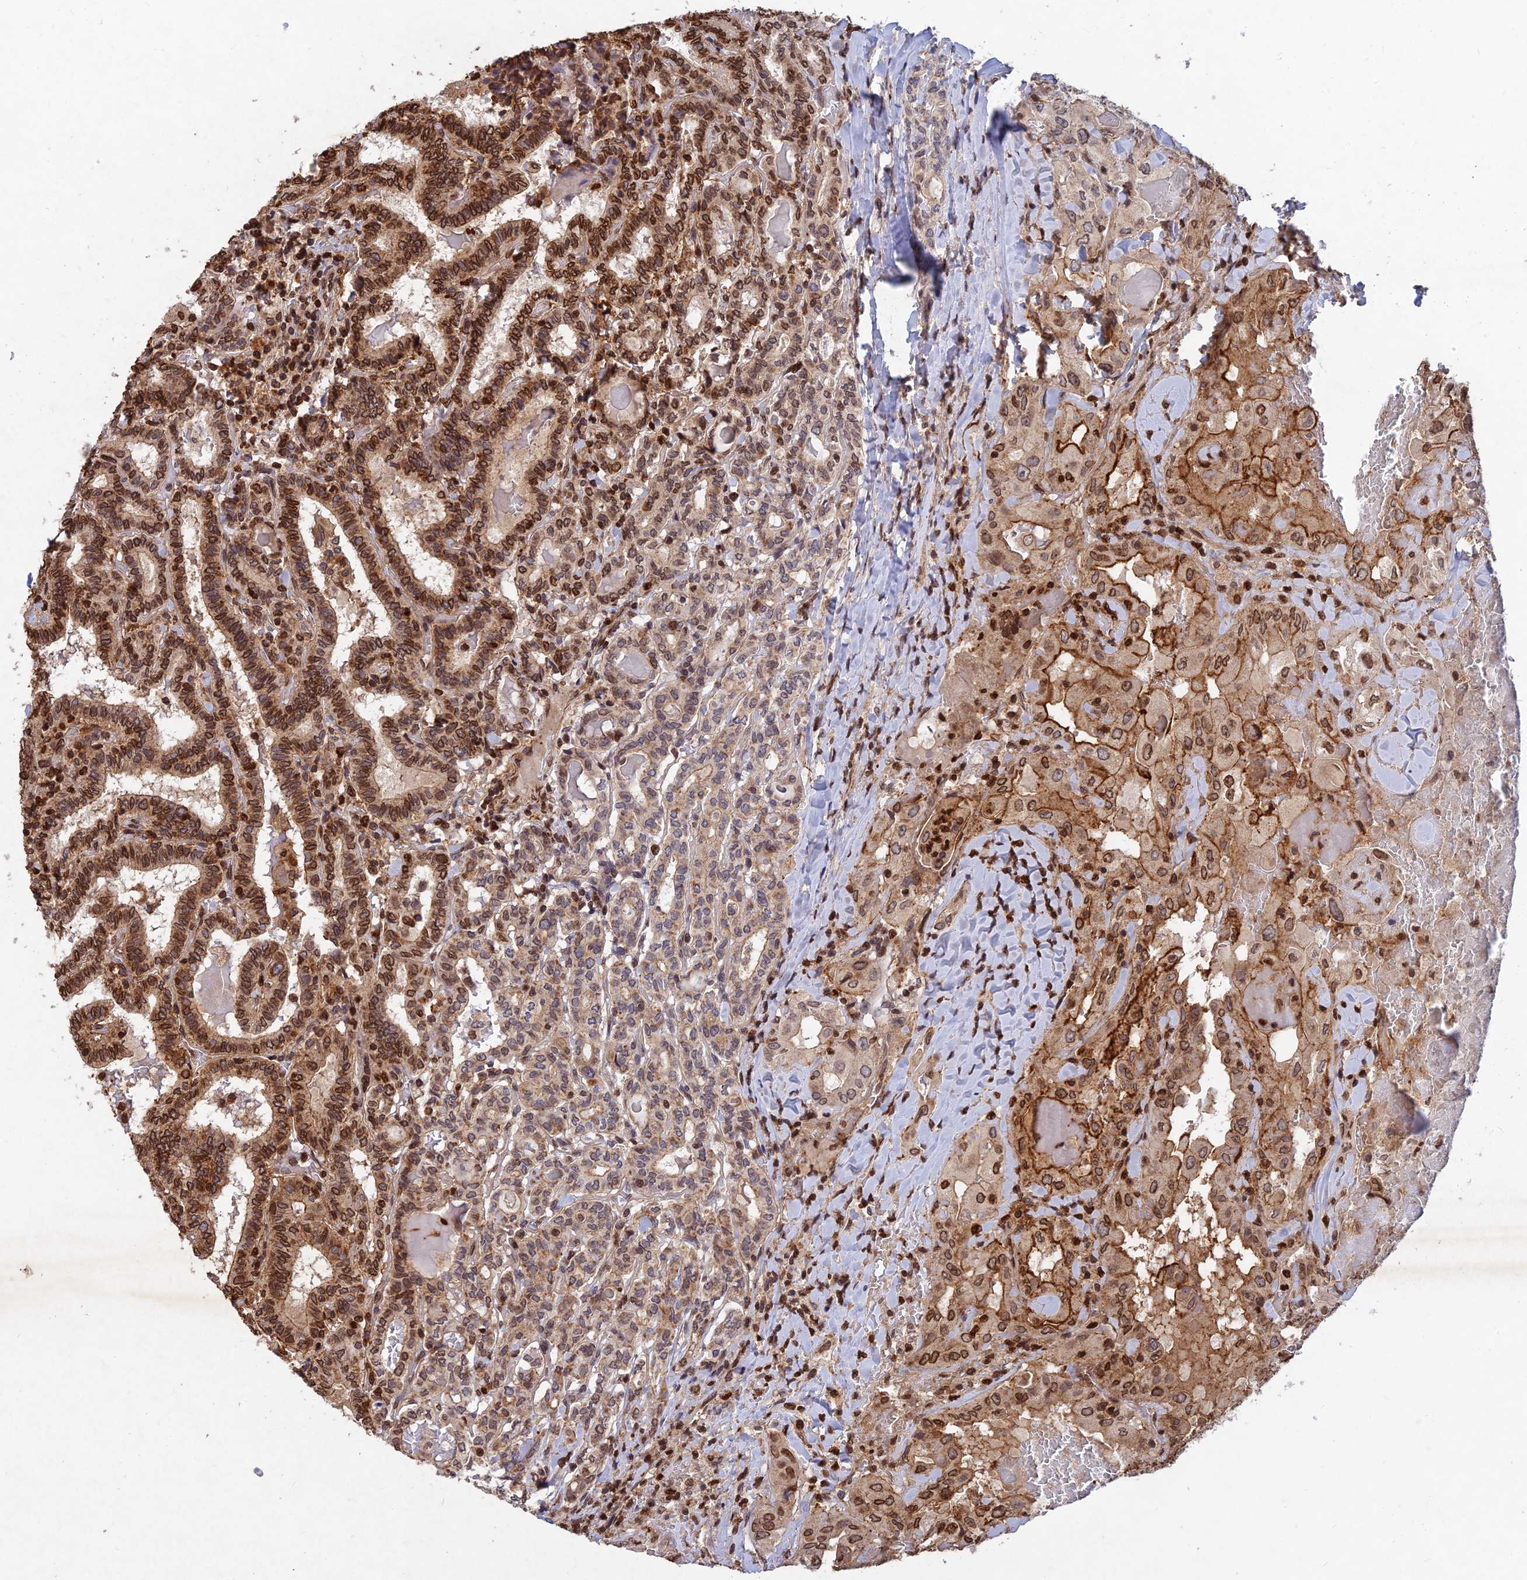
{"staining": {"intensity": "strong", "quantity": "25%-75%", "location": "cytoplasmic/membranous,nuclear"}, "tissue": "thyroid cancer", "cell_type": "Tumor cells", "image_type": "cancer", "snomed": [{"axis": "morphology", "description": "Papillary adenocarcinoma, NOS"}, {"axis": "topography", "description": "Thyroid gland"}], "caption": "The histopathology image shows staining of papillary adenocarcinoma (thyroid), revealing strong cytoplasmic/membranous and nuclear protein staining (brown color) within tumor cells.", "gene": "RELCH", "patient": {"sex": "female", "age": 72}}